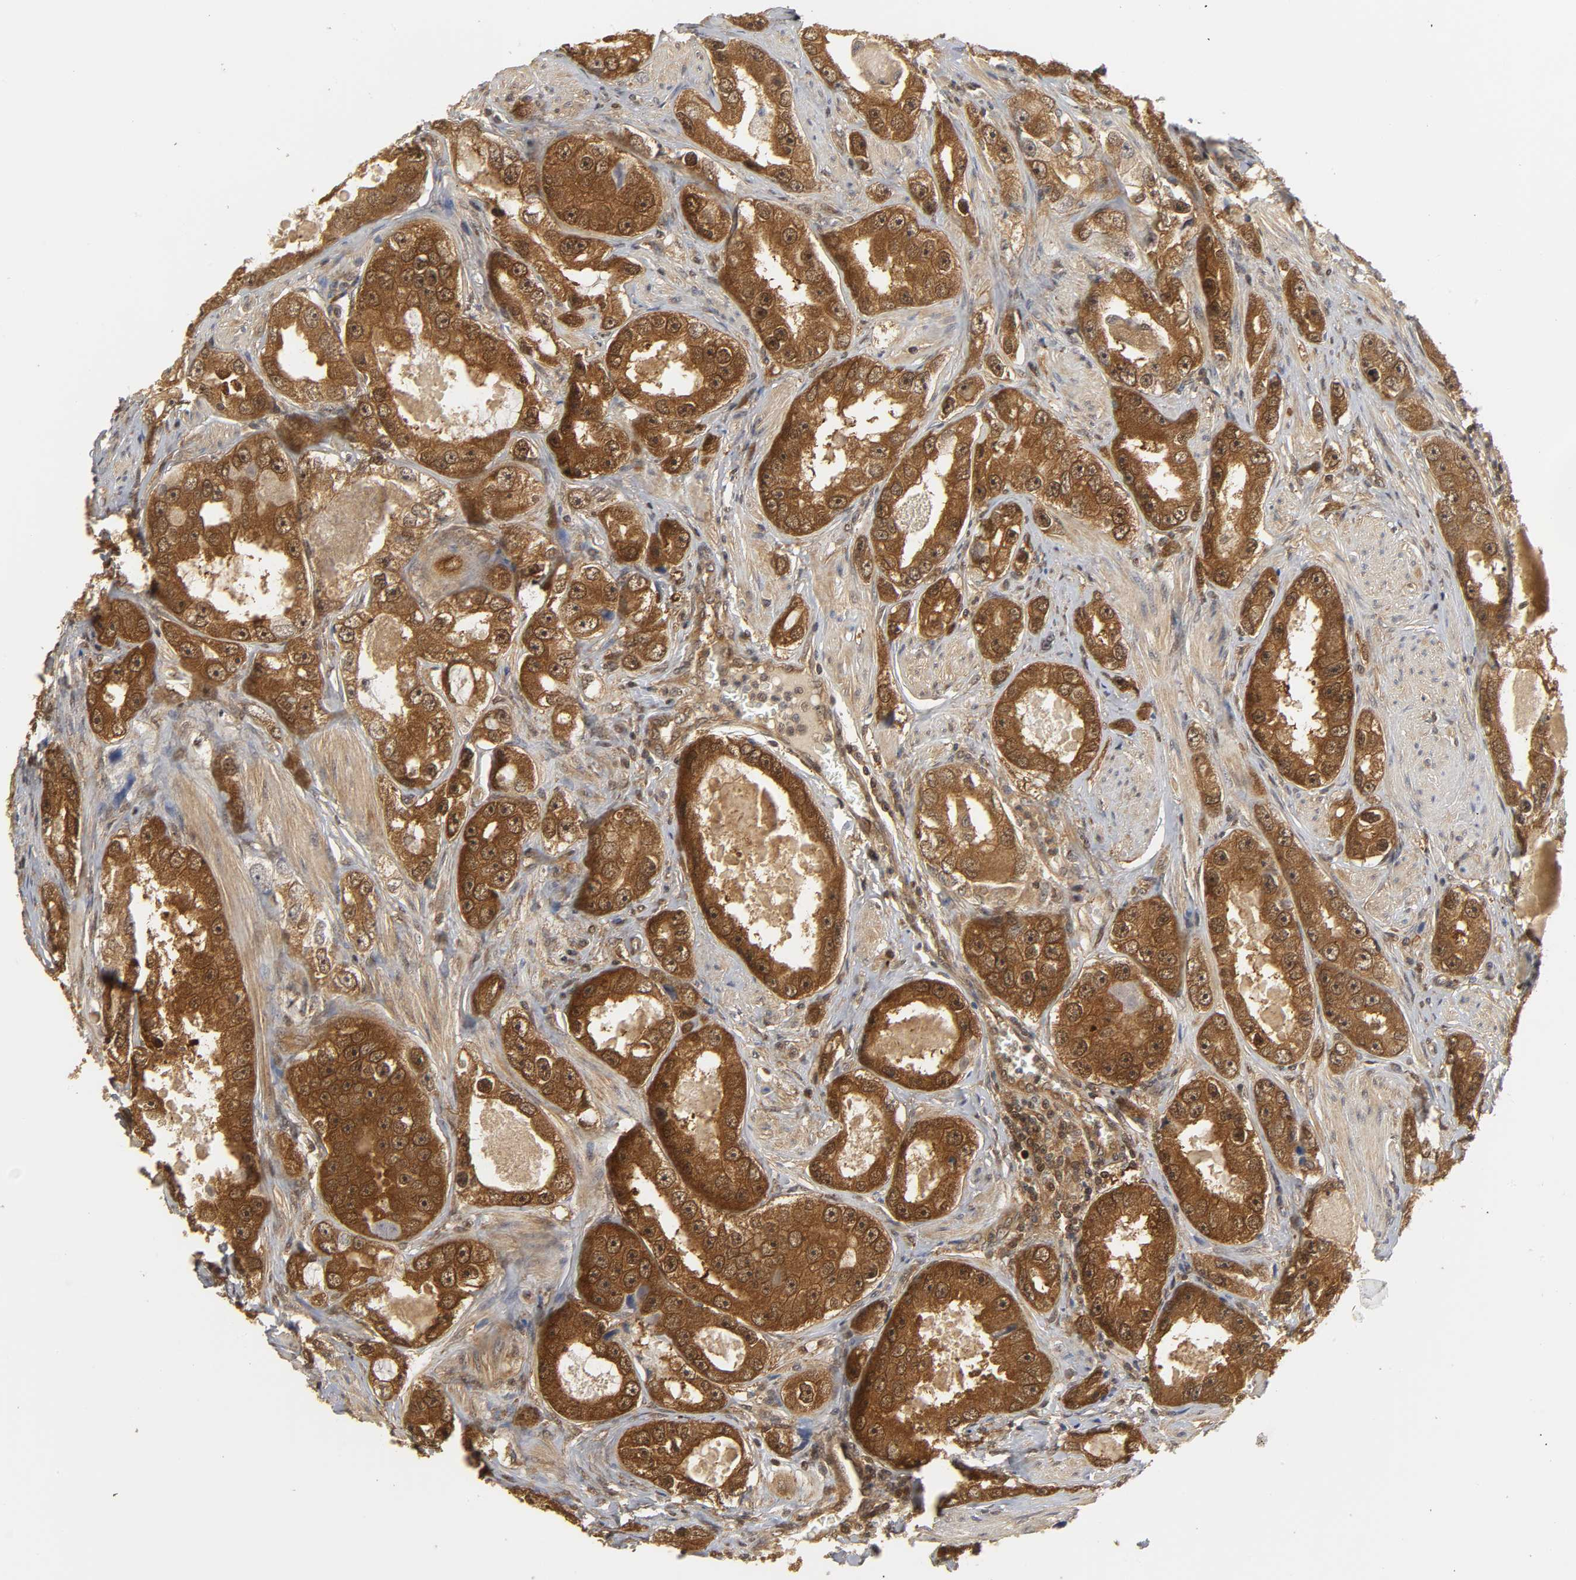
{"staining": {"intensity": "strong", "quantity": ">75%", "location": "cytoplasmic/membranous,nuclear"}, "tissue": "prostate cancer", "cell_type": "Tumor cells", "image_type": "cancer", "snomed": [{"axis": "morphology", "description": "Adenocarcinoma, High grade"}, {"axis": "topography", "description": "Prostate"}], "caption": "Brown immunohistochemical staining in prostate cancer (adenocarcinoma (high-grade)) reveals strong cytoplasmic/membranous and nuclear positivity in approximately >75% of tumor cells. (DAB (3,3'-diaminobenzidine) IHC, brown staining for protein, blue staining for nuclei).", "gene": "PARK7", "patient": {"sex": "male", "age": 63}}